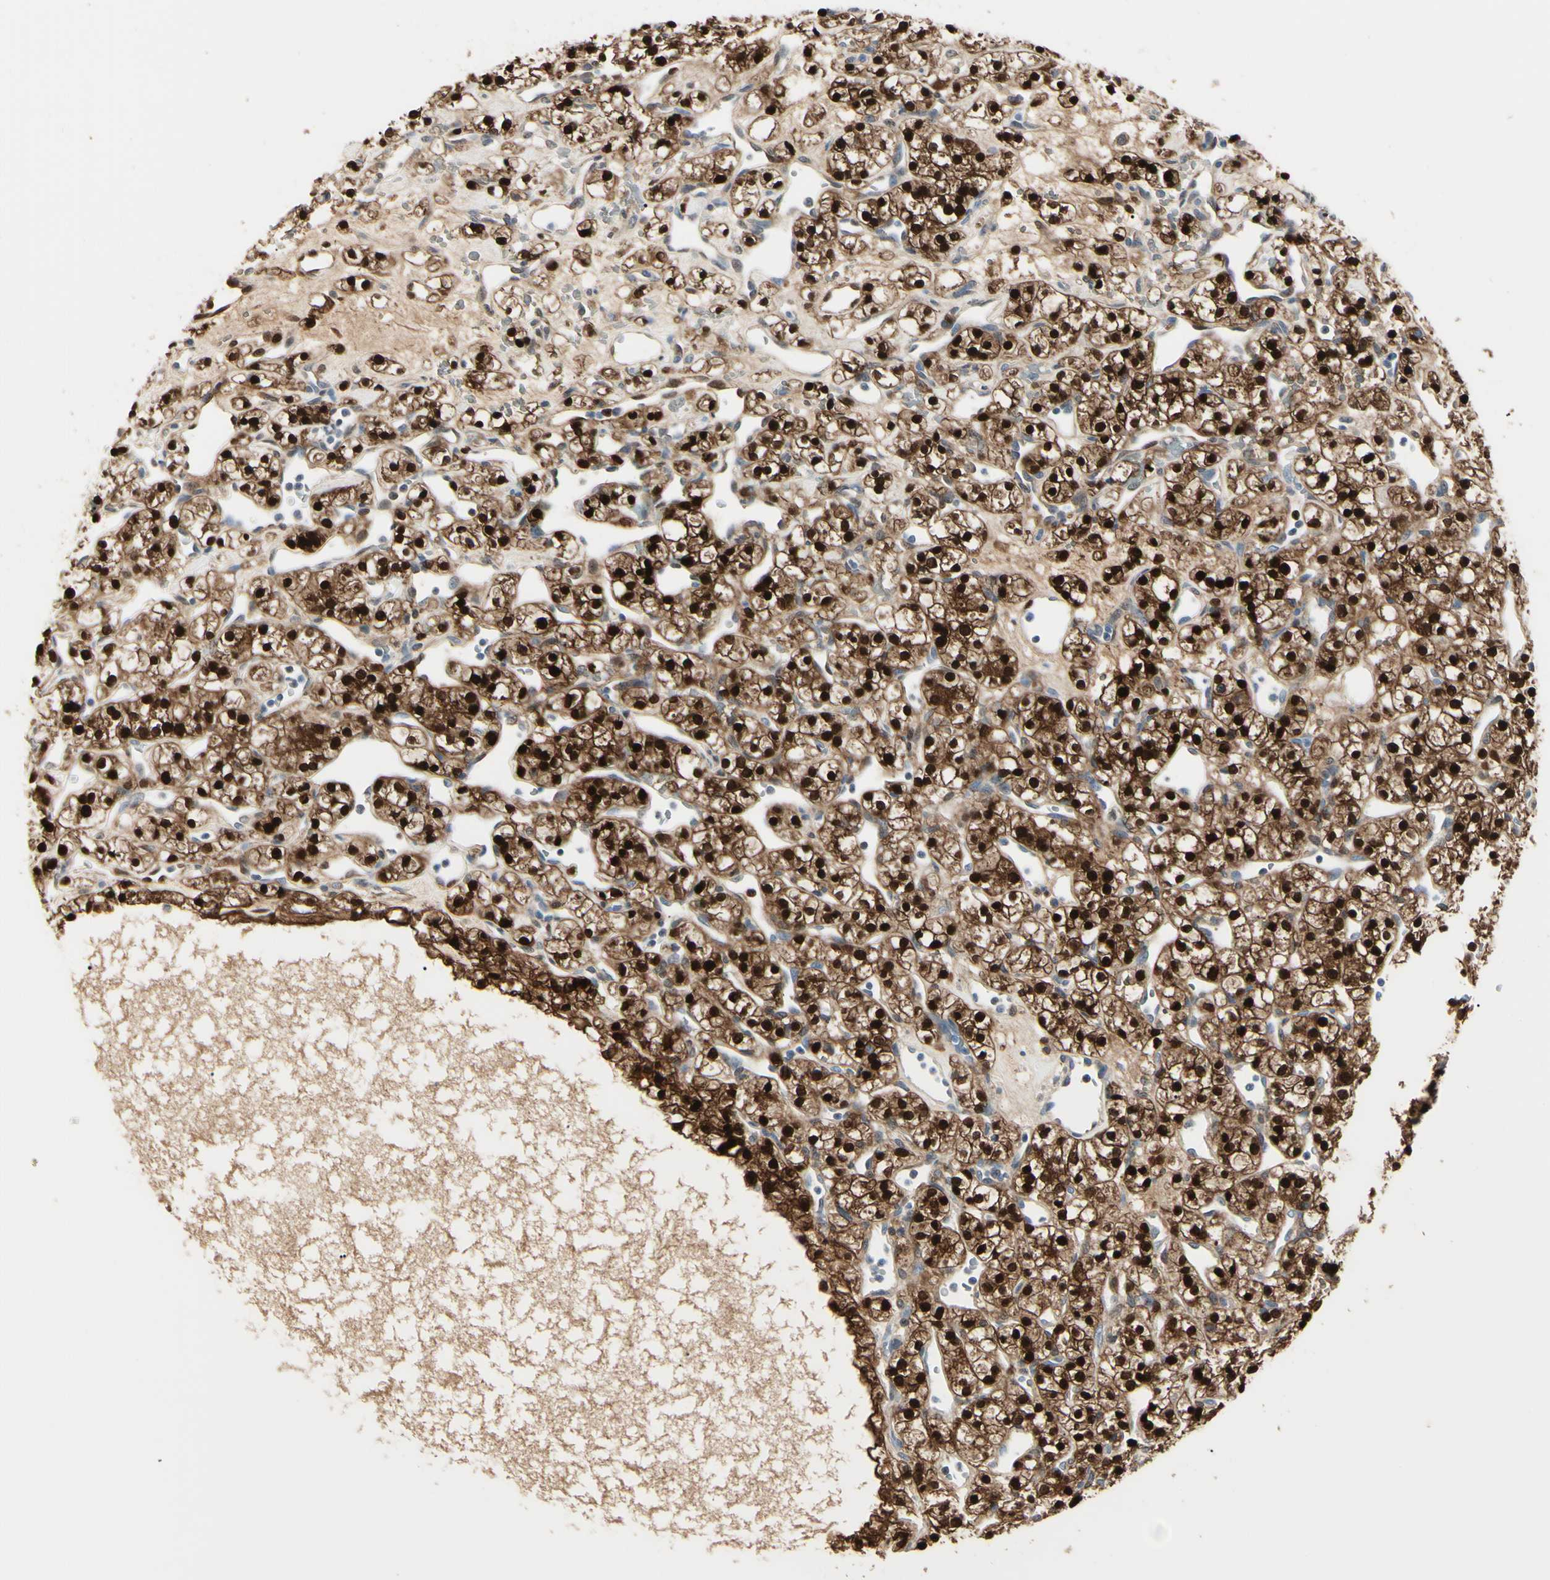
{"staining": {"intensity": "strong", "quantity": ">75%", "location": "cytoplasmic/membranous,nuclear"}, "tissue": "renal cancer", "cell_type": "Tumor cells", "image_type": "cancer", "snomed": [{"axis": "morphology", "description": "Adenocarcinoma, NOS"}, {"axis": "topography", "description": "Kidney"}], "caption": "Renal adenocarcinoma stained with immunohistochemistry reveals strong cytoplasmic/membranous and nuclear expression in approximately >75% of tumor cells.", "gene": "AKR1C3", "patient": {"sex": "female", "age": 60}}